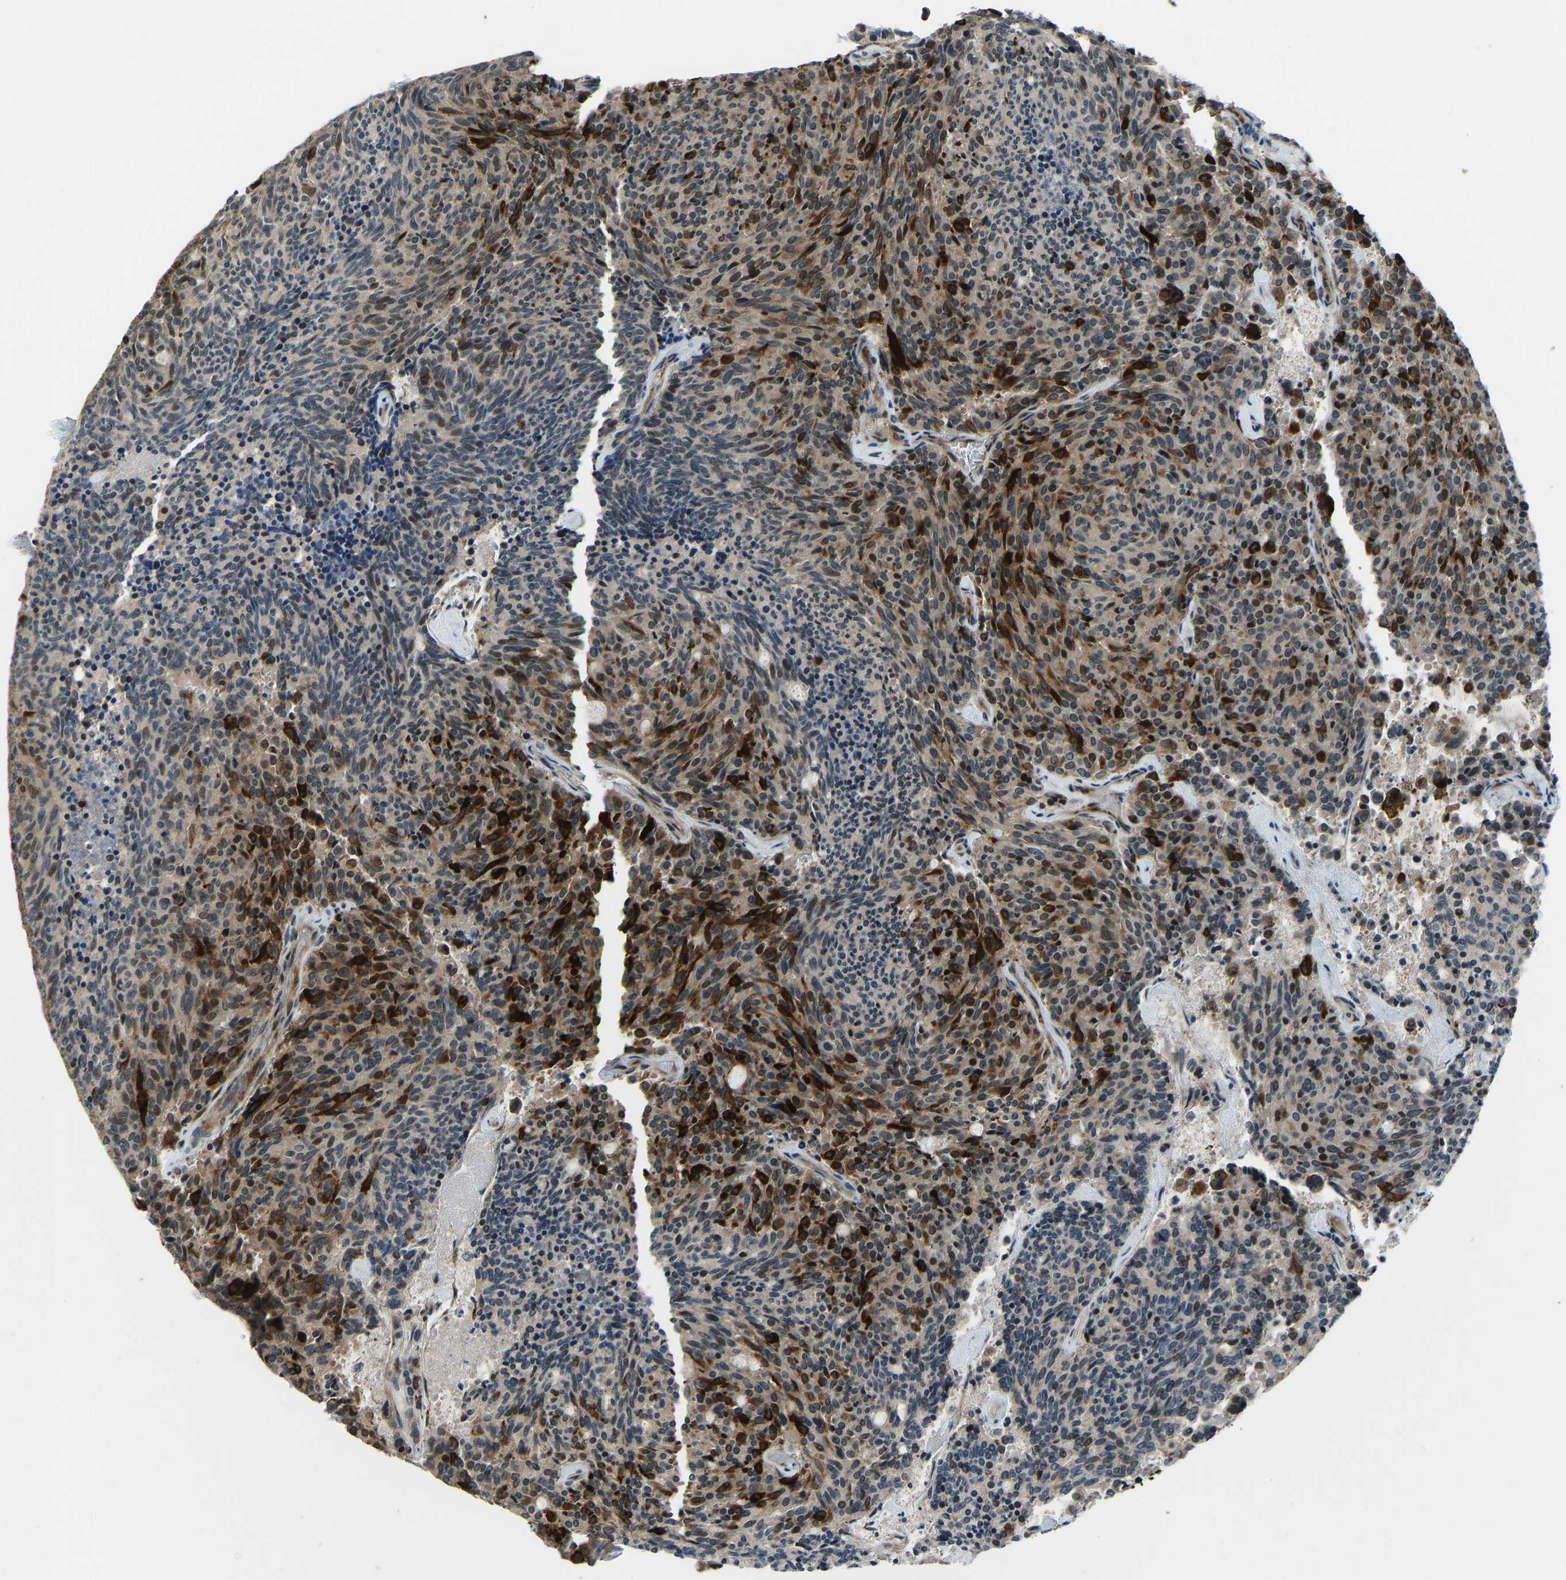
{"staining": {"intensity": "strong", "quantity": "25%-75%", "location": "cytoplasmic/membranous"}, "tissue": "carcinoid", "cell_type": "Tumor cells", "image_type": "cancer", "snomed": [{"axis": "morphology", "description": "Carcinoid, malignant, NOS"}, {"axis": "topography", "description": "Pancreas"}], "caption": "Human carcinoid (malignant) stained with a brown dye demonstrates strong cytoplasmic/membranous positive expression in about 25%-75% of tumor cells.", "gene": "RLIM", "patient": {"sex": "female", "age": 54}}